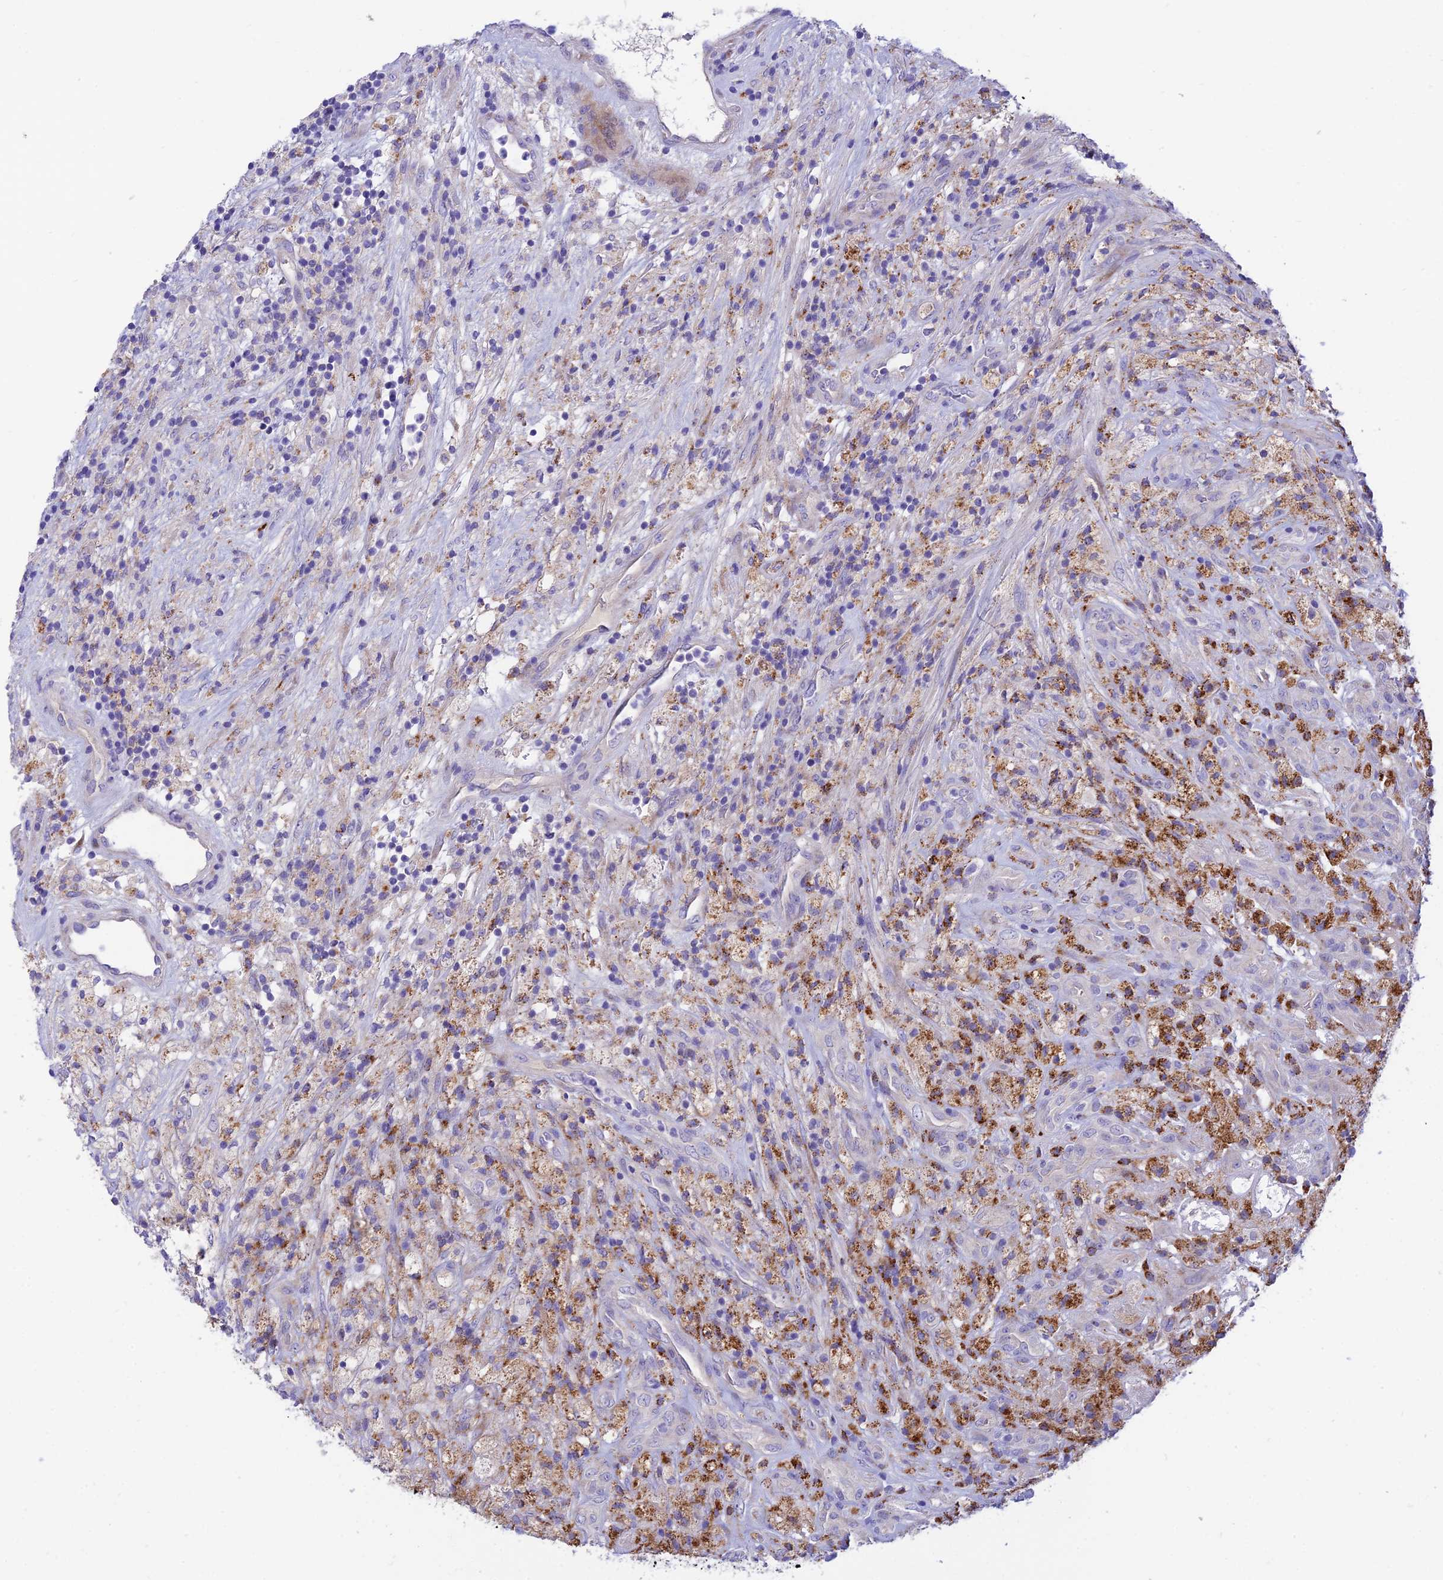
{"staining": {"intensity": "negative", "quantity": "none", "location": "none"}, "tissue": "glioma", "cell_type": "Tumor cells", "image_type": "cancer", "snomed": [{"axis": "morphology", "description": "Glioma, malignant, High grade"}, {"axis": "topography", "description": "Brain"}], "caption": "There is no significant positivity in tumor cells of glioma.", "gene": "CCDC157", "patient": {"sex": "male", "age": 69}}